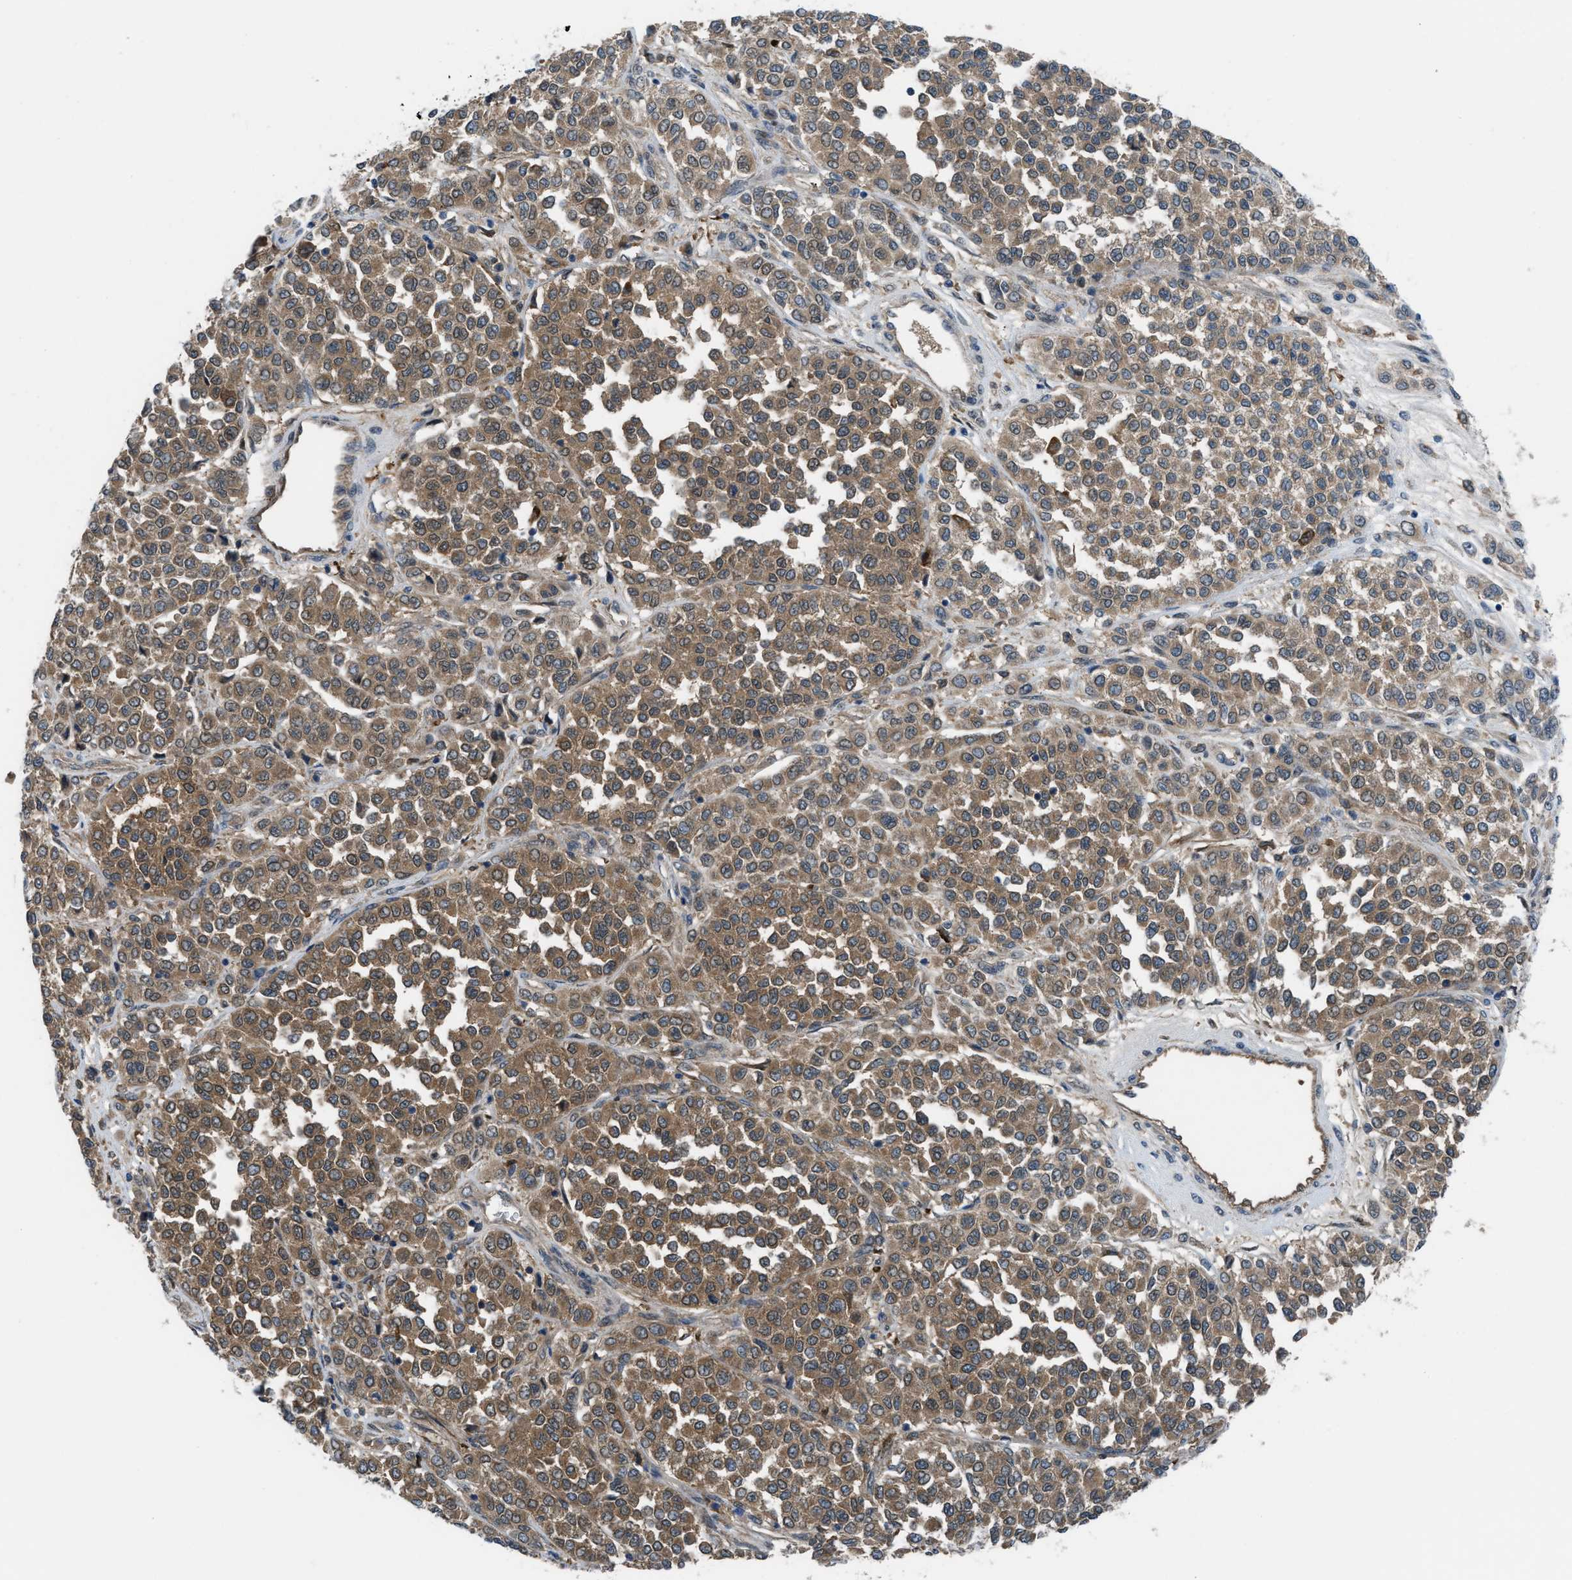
{"staining": {"intensity": "moderate", "quantity": ">75%", "location": "cytoplasmic/membranous"}, "tissue": "melanoma", "cell_type": "Tumor cells", "image_type": "cancer", "snomed": [{"axis": "morphology", "description": "Malignant melanoma, Metastatic site"}, {"axis": "topography", "description": "Pancreas"}], "caption": "A photomicrograph of melanoma stained for a protein reveals moderate cytoplasmic/membranous brown staining in tumor cells.", "gene": "BAZ2B", "patient": {"sex": "female", "age": 30}}